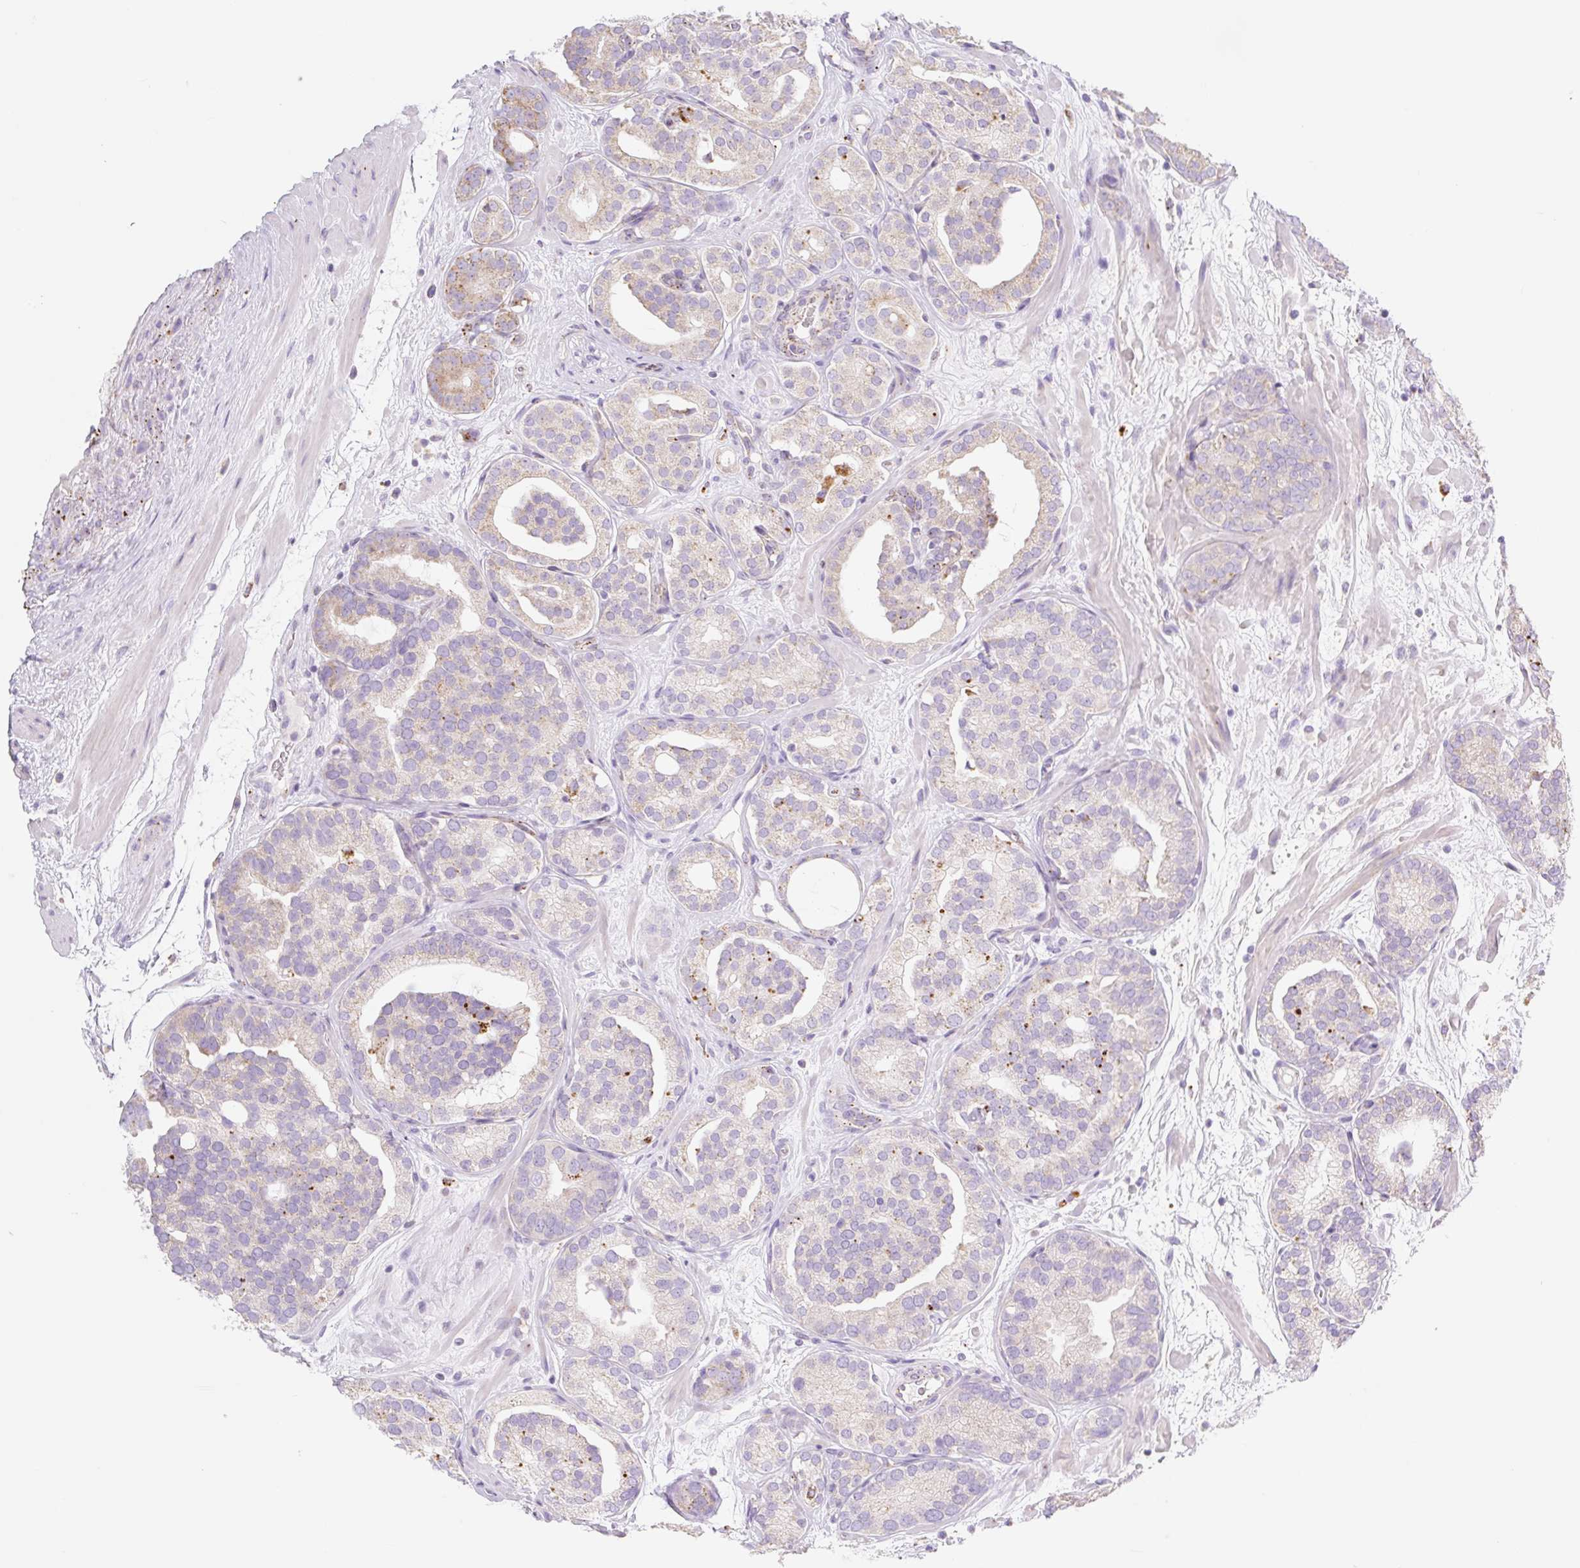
{"staining": {"intensity": "weak", "quantity": "<25%", "location": "cytoplasmic/membranous"}, "tissue": "prostate cancer", "cell_type": "Tumor cells", "image_type": "cancer", "snomed": [{"axis": "morphology", "description": "Adenocarcinoma, High grade"}, {"axis": "topography", "description": "Prostate"}], "caption": "Tumor cells show no significant protein positivity in adenocarcinoma (high-grade) (prostate).", "gene": "CLEC3A", "patient": {"sex": "male", "age": 66}}